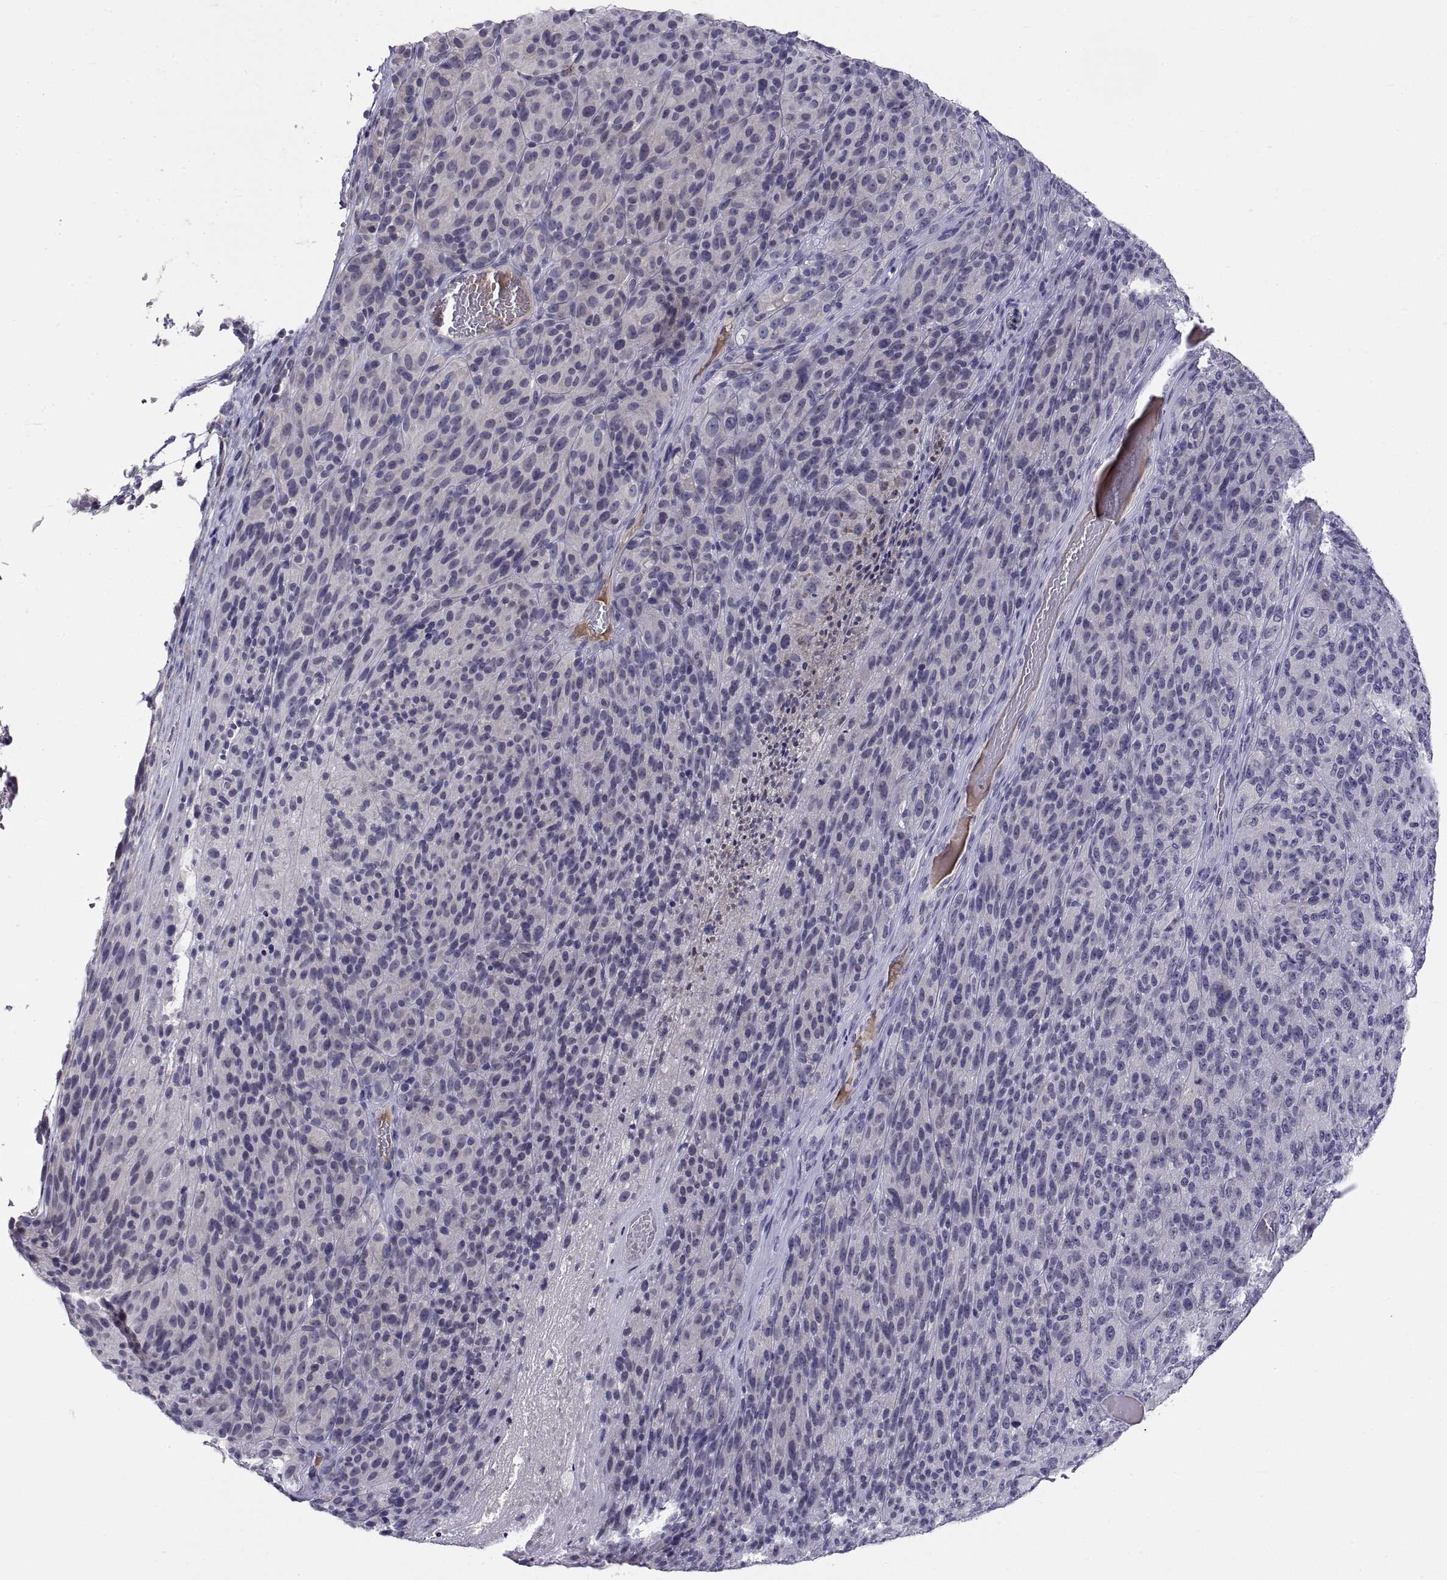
{"staining": {"intensity": "negative", "quantity": "none", "location": "none"}, "tissue": "melanoma", "cell_type": "Tumor cells", "image_type": "cancer", "snomed": [{"axis": "morphology", "description": "Malignant melanoma, Metastatic site"}, {"axis": "topography", "description": "Brain"}], "caption": "Melanoma was stained to show a protein in brown. There is no significant staining in tumor cells.", "gene": "PKP1", "patient": {"sex": "female", "age": 56}}